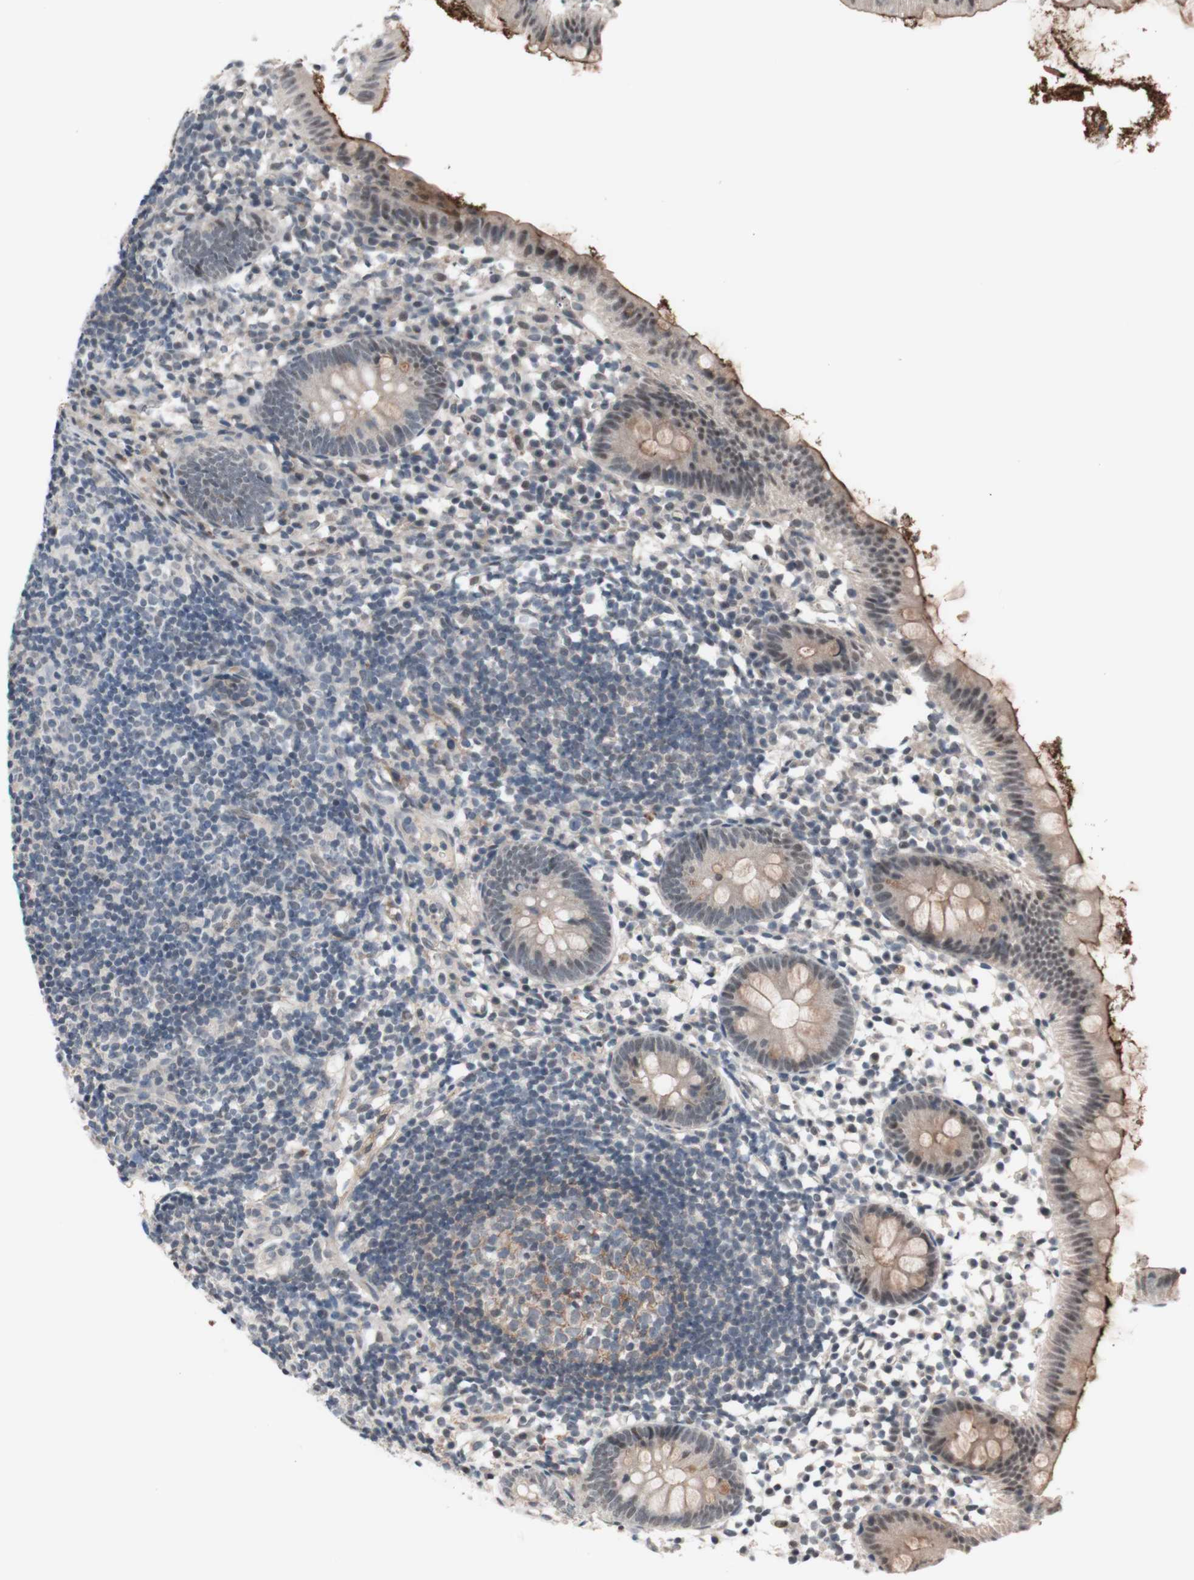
{"staining": {"intensity": "moderate", "quantity": ">75%", "location": "cytoplasmic/membranous"}, "tissue": "appendix", "cell_type": "Glandular cells", "image_type": "normal", "snomed": [{"axis": "morphology", "description": "Normal tissue, NOS"}, {"axis": "topography", "description": "Appendix"}], "caption": "This is a photomicrograph of IHC staining of unremarkable appendix, which shows moderate expression in the cytoplasmic/membranous of glandular cells.", "gene": "CD55", "patient": {"sex": "female", "age": 20}}